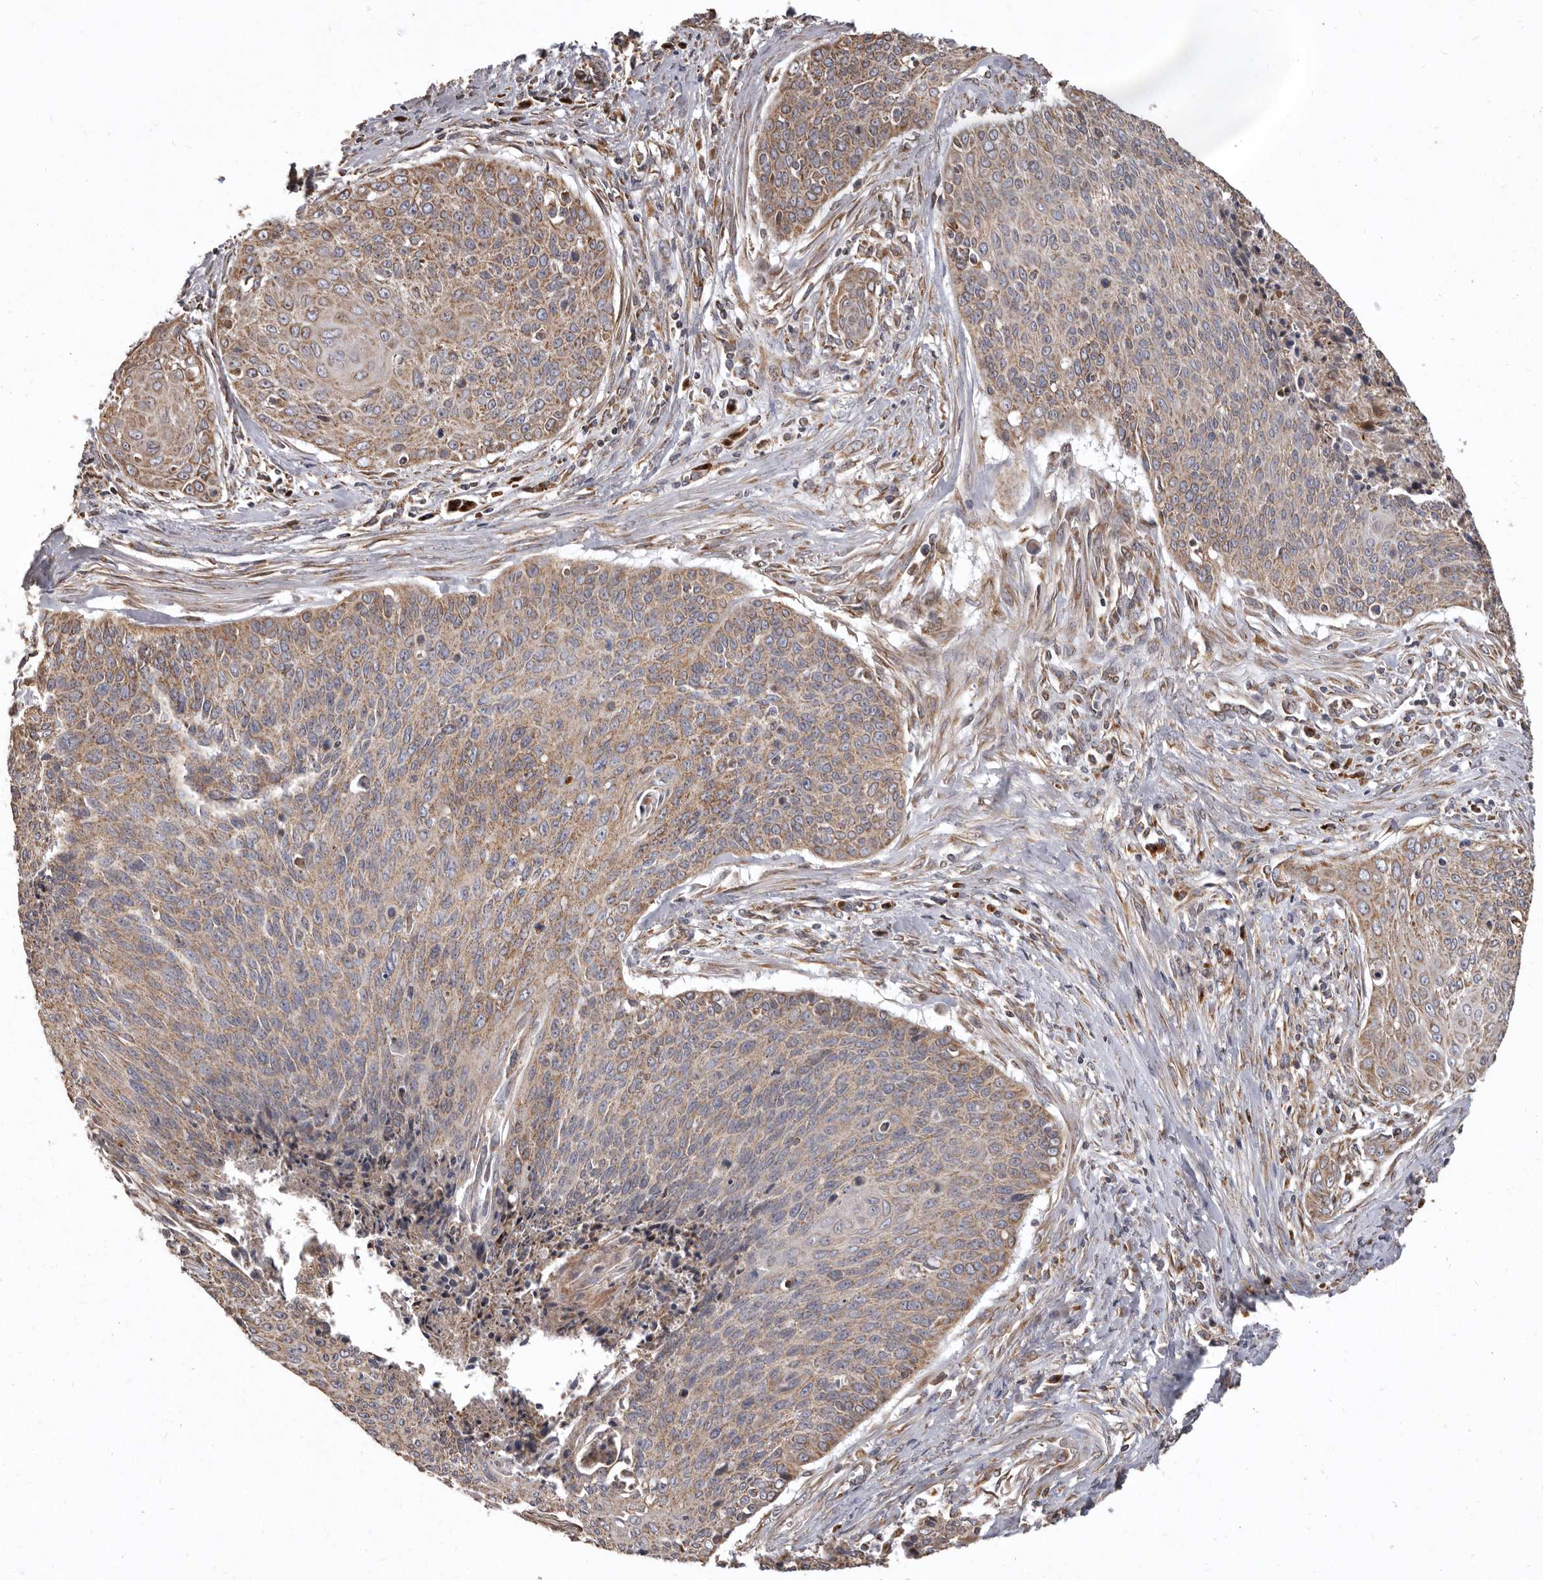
{"staining": {"intensity": "moderate", "quantity": ">75%", "location": "cytoplasmic/membranous"}, "tissue": "cervical cancer", "cell_type": "Tumor cells", "image_type": "cancer", "snomed": [{"axis": "morphology", "description": "Squamous cell carcinoma, NOS"}, {"axis": "topography", "description": "Cervix"}], "caption": "Immunohistochemistry (IHC) photomicrograph of human cervical cancer stained for a protein (brown), which exhibits medium levels of moderate cytoplasmic/membranous expression in about >75% of tumor cells.", "gene": "CDK5RAP3", "patient": {"sex": "female", "age": 55}}